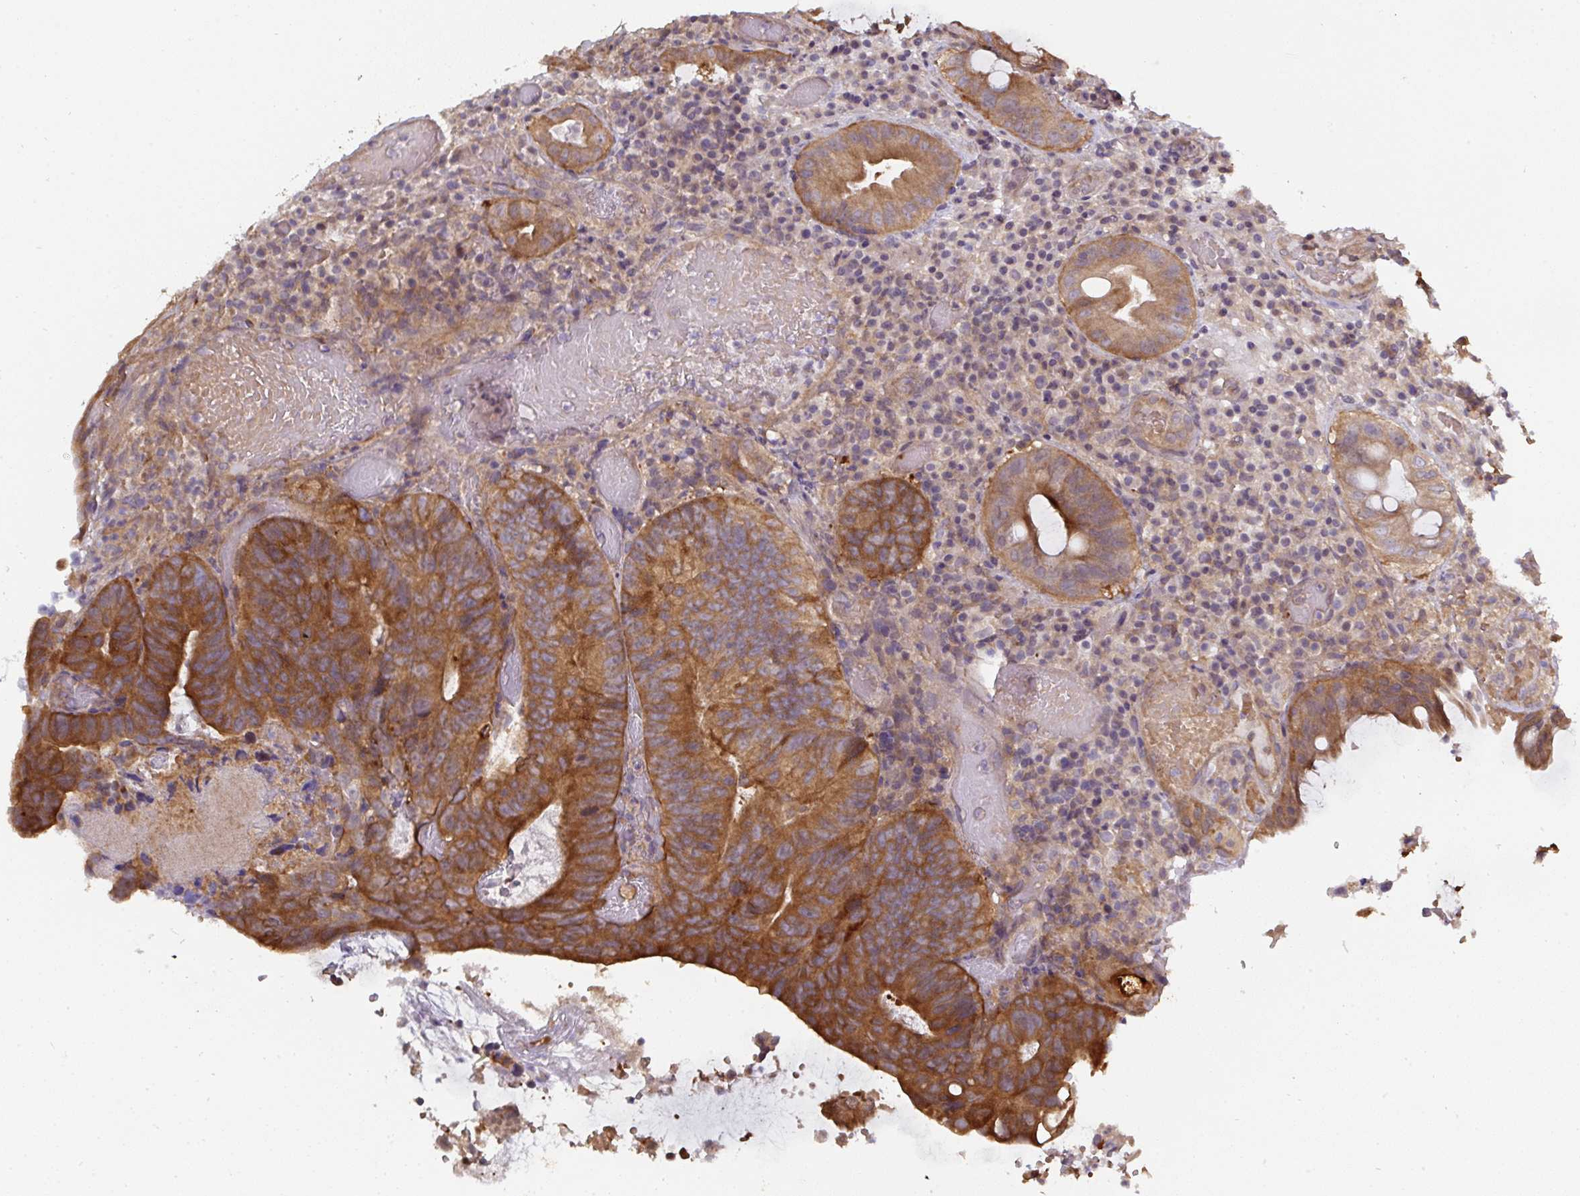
{"staining": {"intensity": "strong", "quantity": ">75%", "location": "cytoplasmic/membranous"}, "tissue": "colorectal cancer", "cell_type": "Tumor cells", "image_type": "cancer", "snomed": [{"axis": "morphology", "description": "Adenocarcinoma, NOS"}, {"axis": "topography", "description": "Colon"}], "caption": "Immunohistochemical staining of human colorectal cancer shows high levels of strong cytoplasmic/membranous expression in about >75% of tumor cells.", "gene": "ST13", "patient": {"sex": "male", "age": 87}}